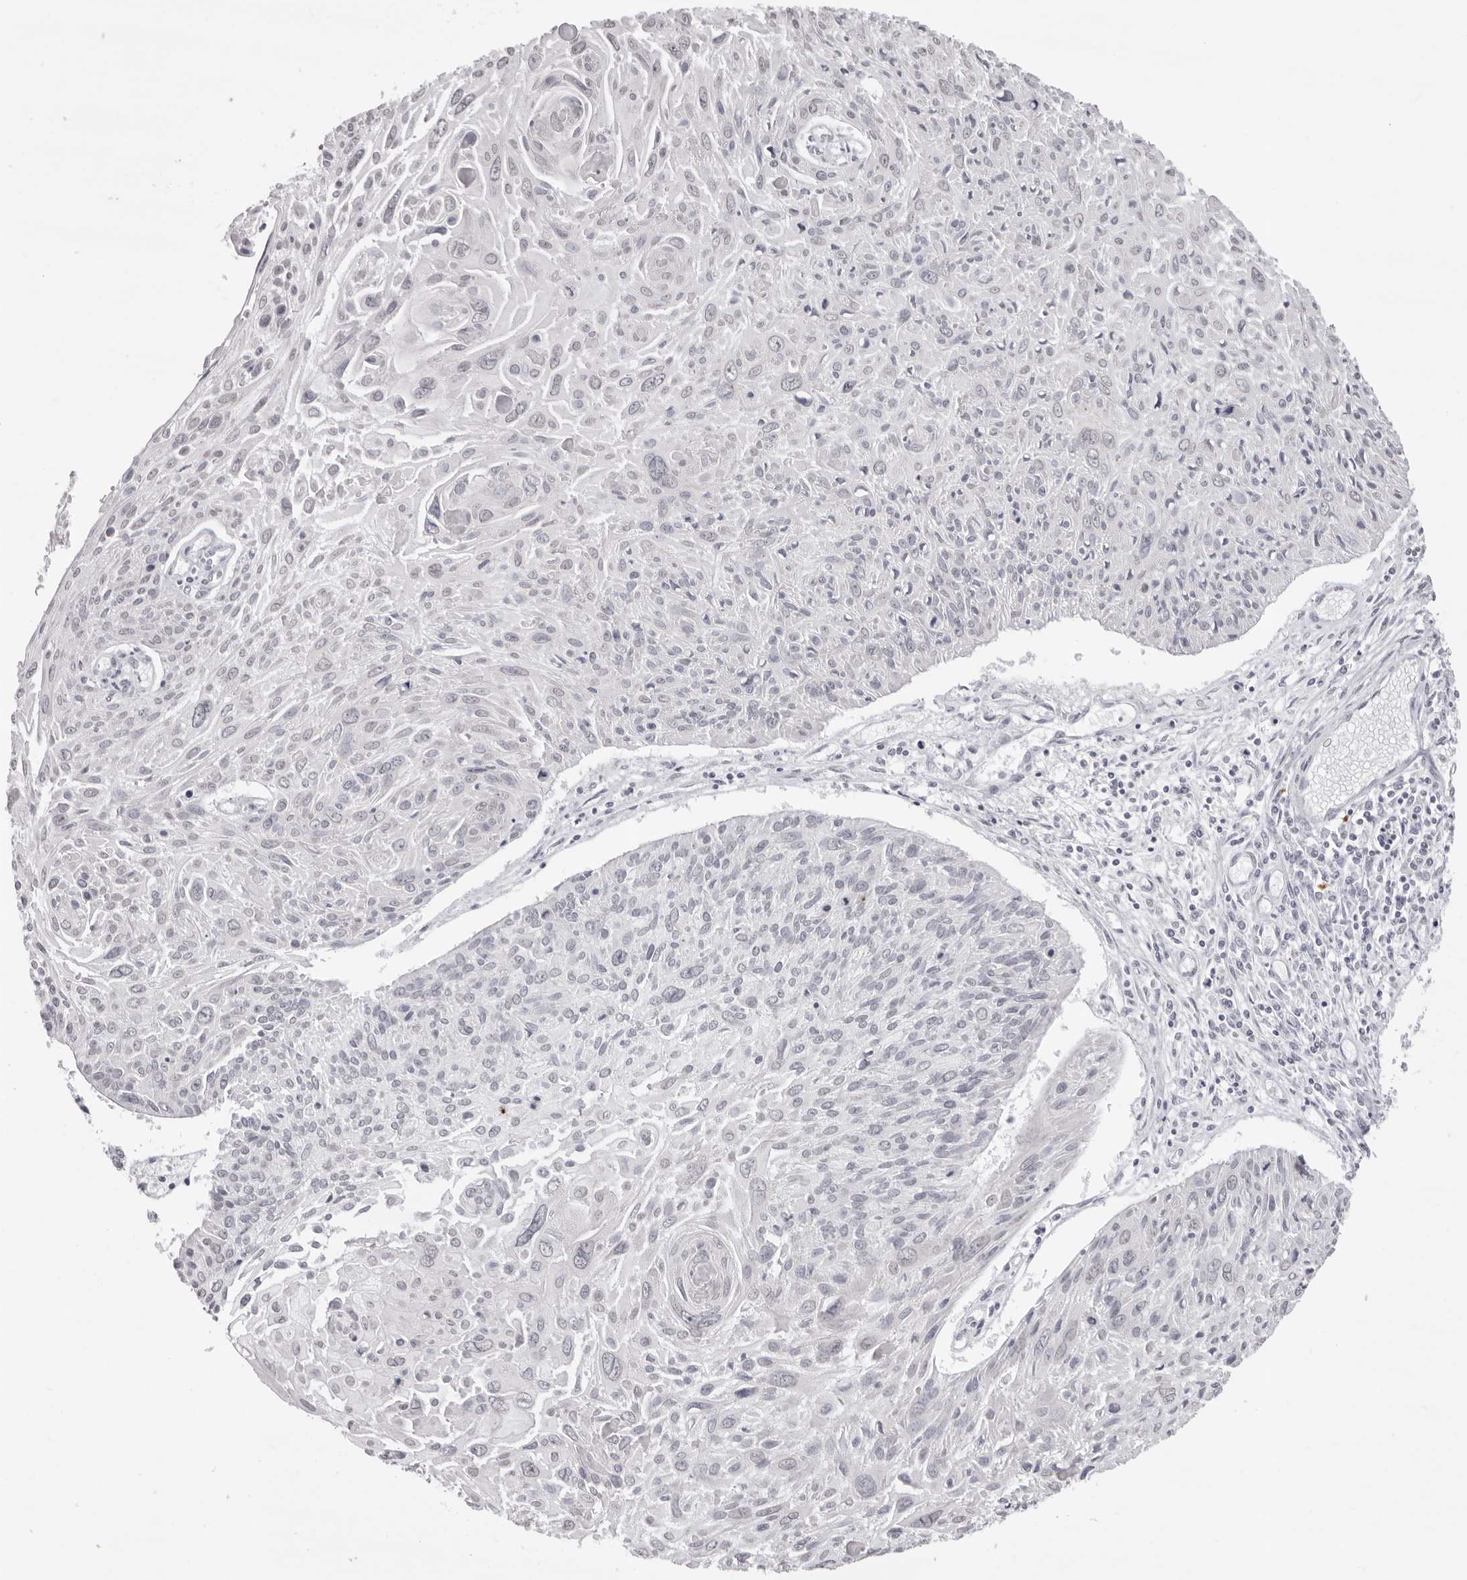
{"staining": {"intensity": "negative", "quantity": "none", "location": "none"}, "tissue": "cervical cancer", "cell_type": "Tumor cells", "image_type": "cancer", "snomed": [{"axis": "morphology", "description": "Squamous cell carcinoma, NOS"}, {"axis": "topography", "description": "Cervix"}], "caption": "This is an IHC photomicrograph of human cervical cancer. There is no positivity in tumor cells.", "gene": "NTM", "patient": {"sex": "female", "age": 51}}